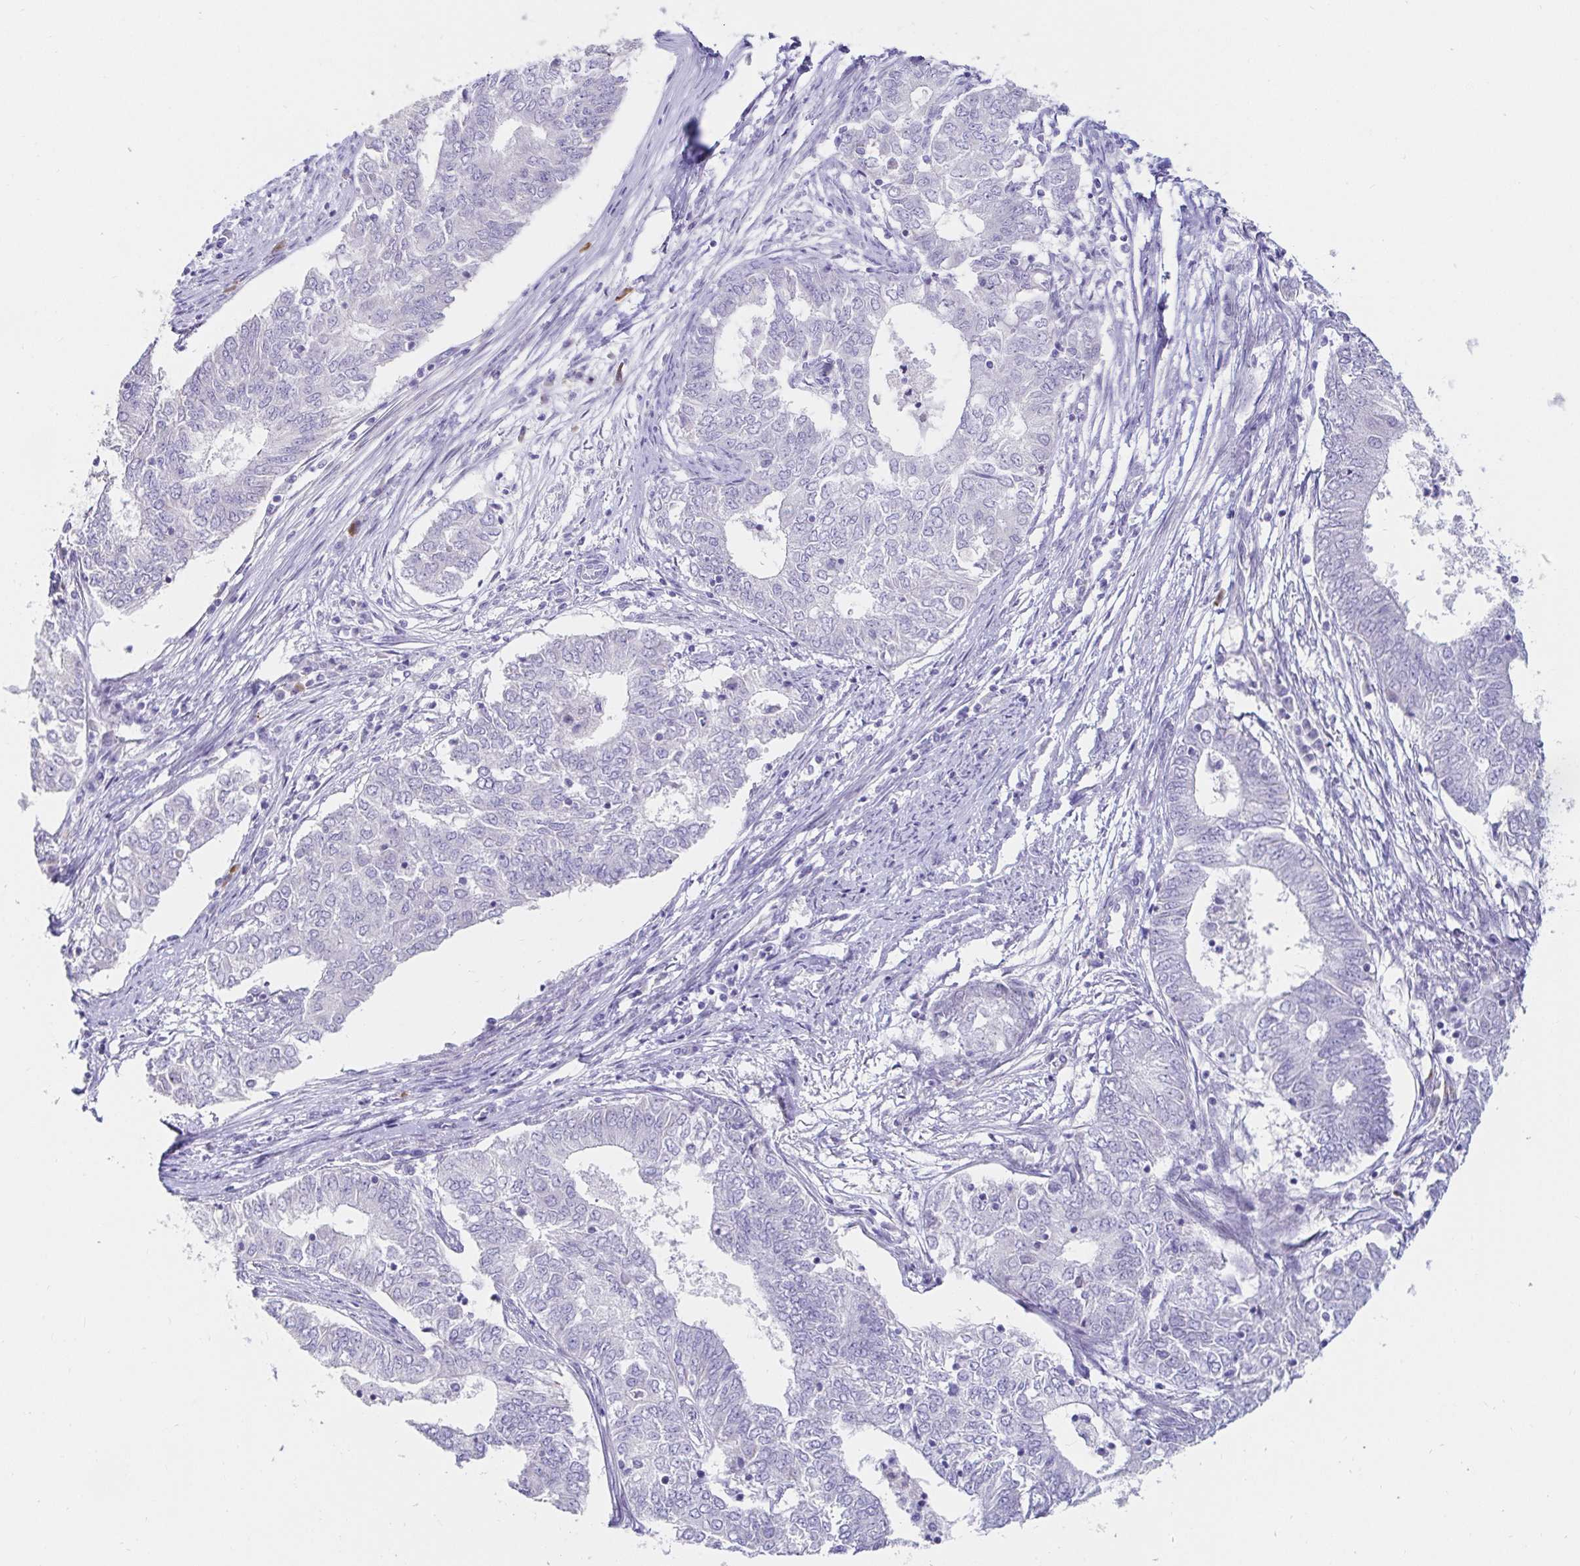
{"staining": {"intensity": "negative", "quantity": "none", "location": "none"}, "tissue": "endometrial cancer", "cell_type": "Tumor cells", "image_type": "cancer", "snomed": [{"axis": "morphology", "description": "Adenocarcinoma, NOS"}, {"axis": "topography", "description": "Endometrium"}], "caption": "This image is of endometrial cancer stained with immunohistochemistry to label a protein in brown with the nuclei are counter-stained blue. There is no expression in tumor cells. Brightfield microscopy of immunohistochemistry (IHC) stained with DAB (3,3'-diaminobenzidine) (brown) and hematoxylin (blue), captured at high magnification.", "gene": "C4orf17", "patient": {"sex": "female", "age": 62}}